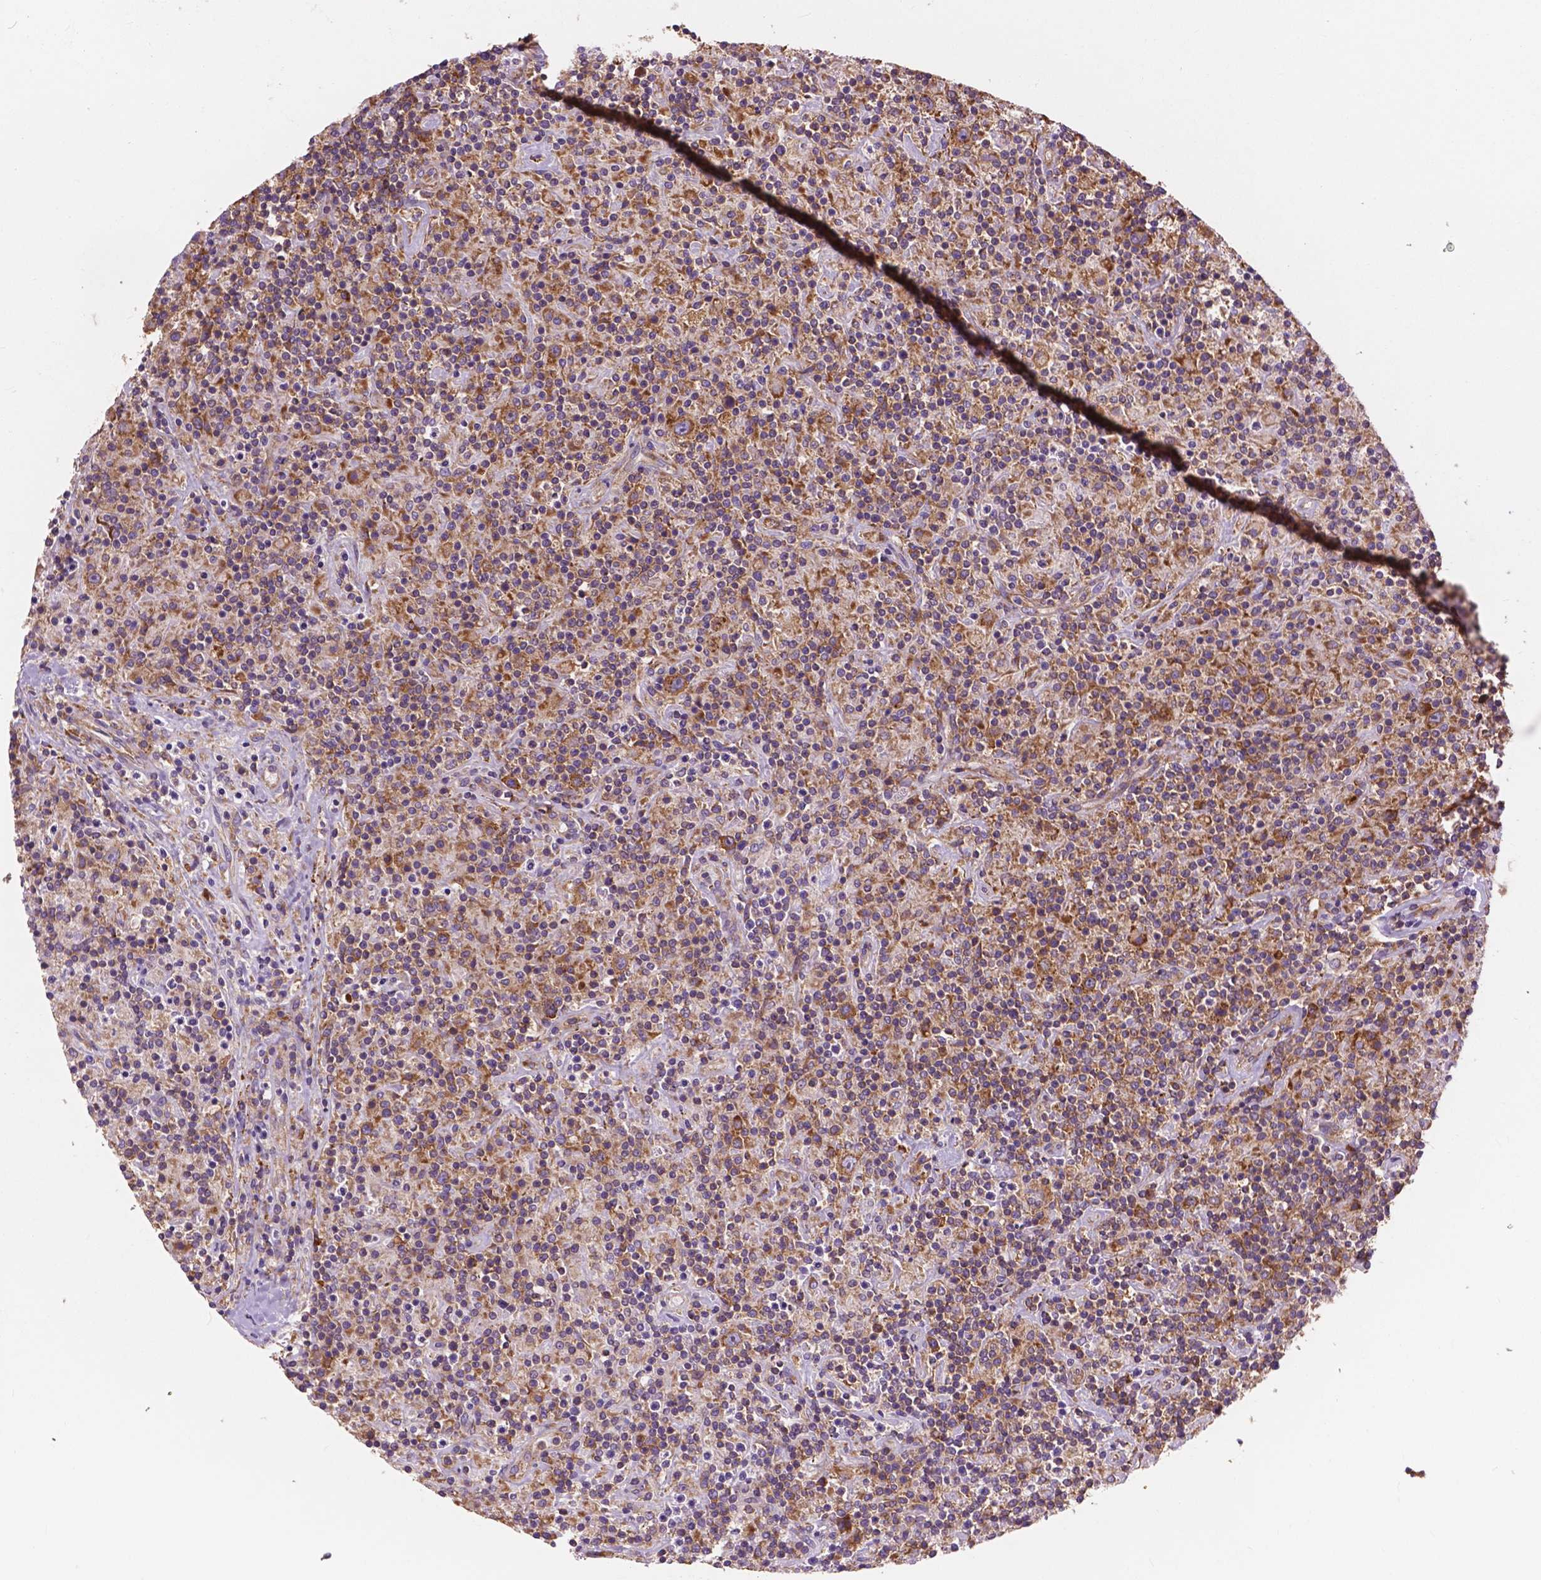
{"staining": {"intensity": "moderate", "quantity": ">75%", "location": "cytoplasmic/membranous"}, "tissue": "lymphoma", "cell_type": "Tumor cells", "image_type": "cancer", "snomed": [{"axis": "morphology", "description": "Hodgkin's disease, NOS"}, {"axis": "topography", "description": "Lymph node"}], "caption": "Hodgkin's disease tissue demonstrates moderate cytoplasmic/membranous positivity in approximately >75% of tumor cells, visualized by immunohistochemistry.", "gene": "RPL37A", "patient": {"sex": "male", "age": 70}}